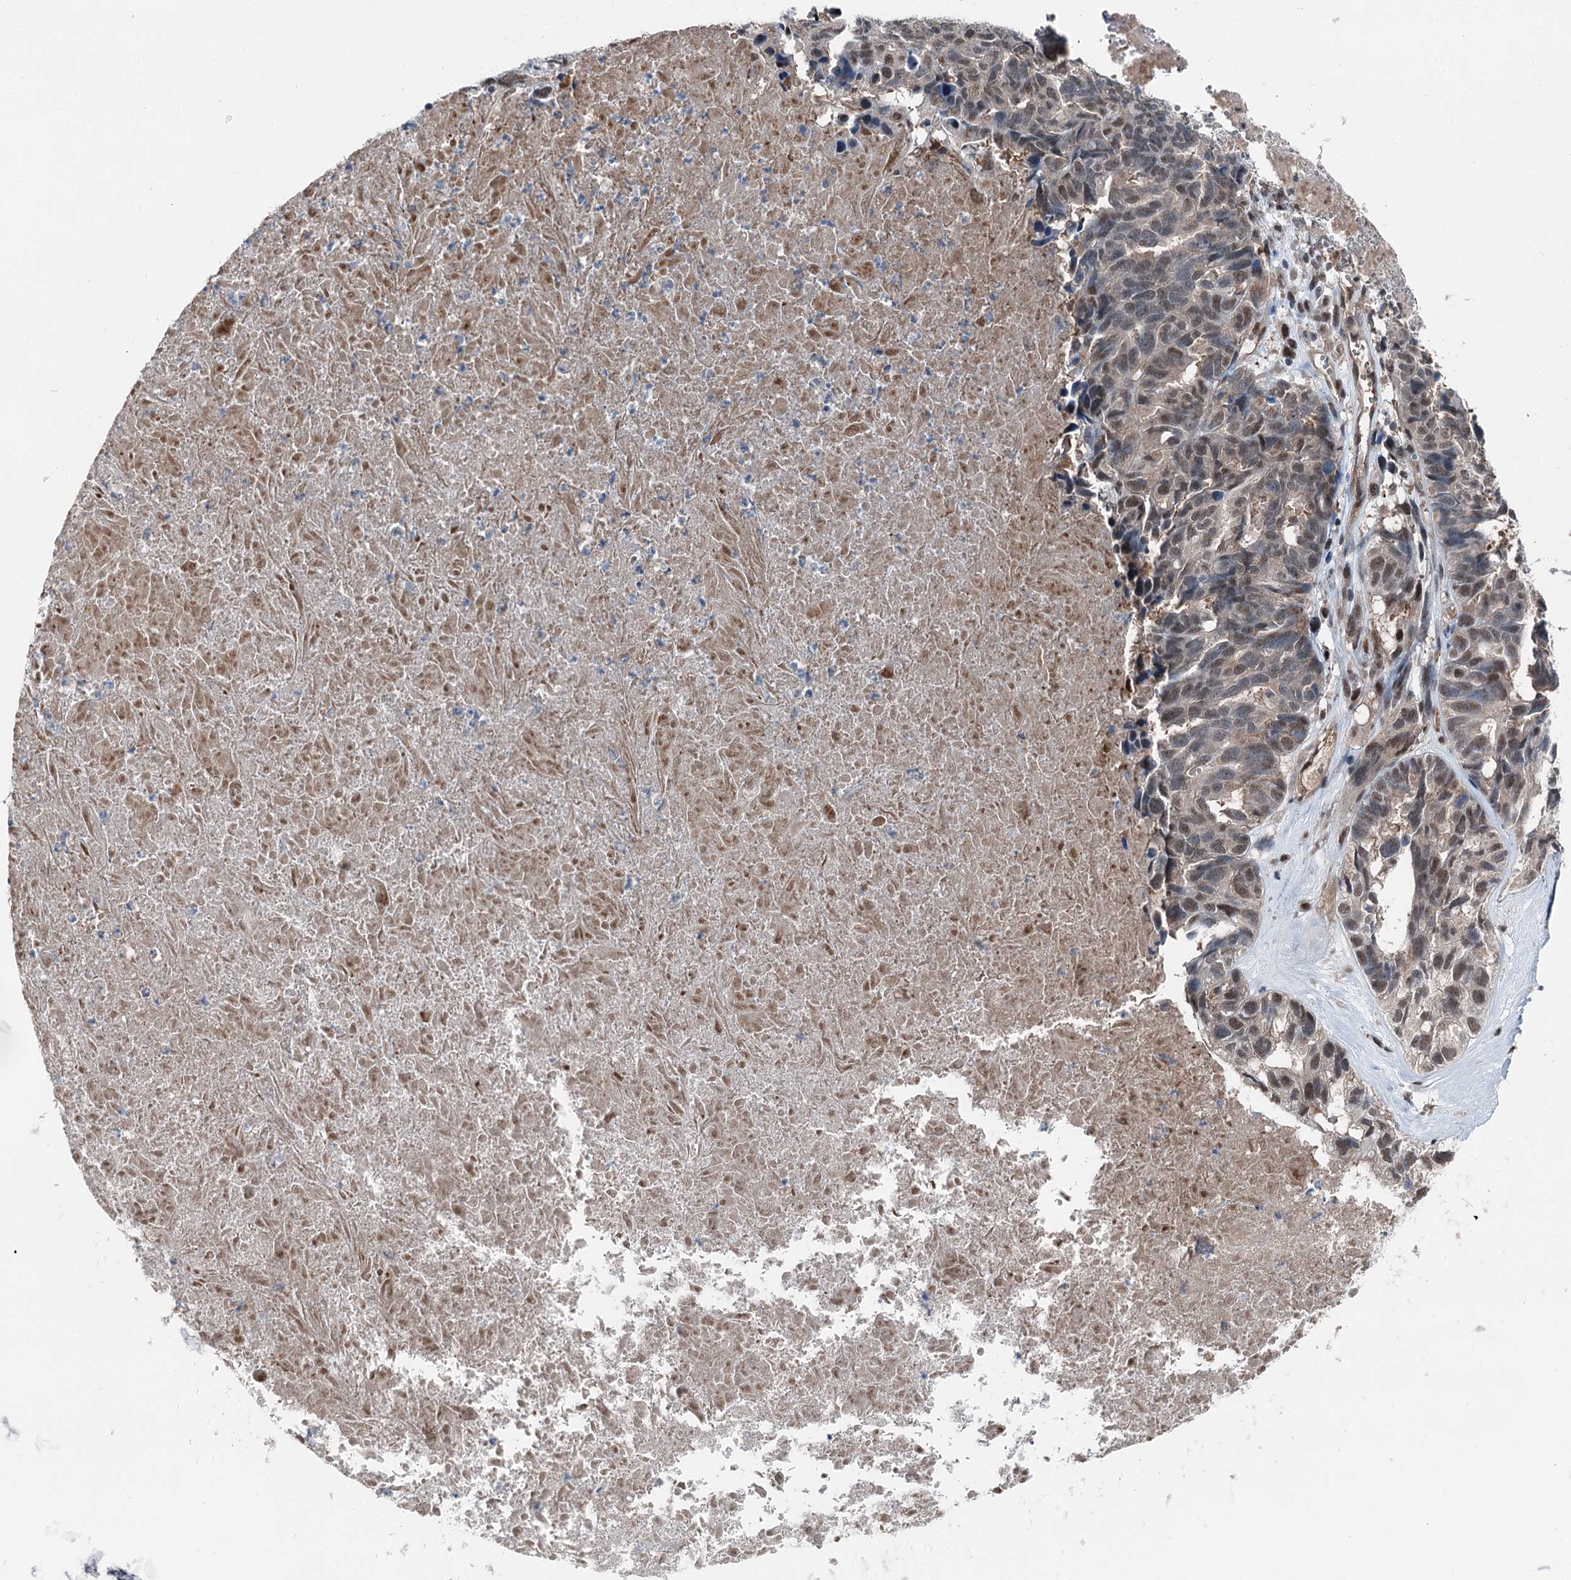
{"staining": {"intensity": "moderate", "quantity": "25%-75%", "location": "nuclear"}, "tissue": "ovarian cancer", "cell_type": "Tumor cells", "image_type": "cancer", "snomed": [{"axis": "morphology", "description": "Cystadenocarcinoma, serous, NOS"}, {"axis": "topography", "description": "Ovary"}], "caption": "The immunohistochemical stain labels moderate nuclear expression in tumor cells of ovarian cancer tissue. Using DAB (brown) and hematoxylin (blue) stains, captured at high magnification using brightfield microscopy.", "gene": "PSMD13", "patient": {"sex": "female", "age": 79}}